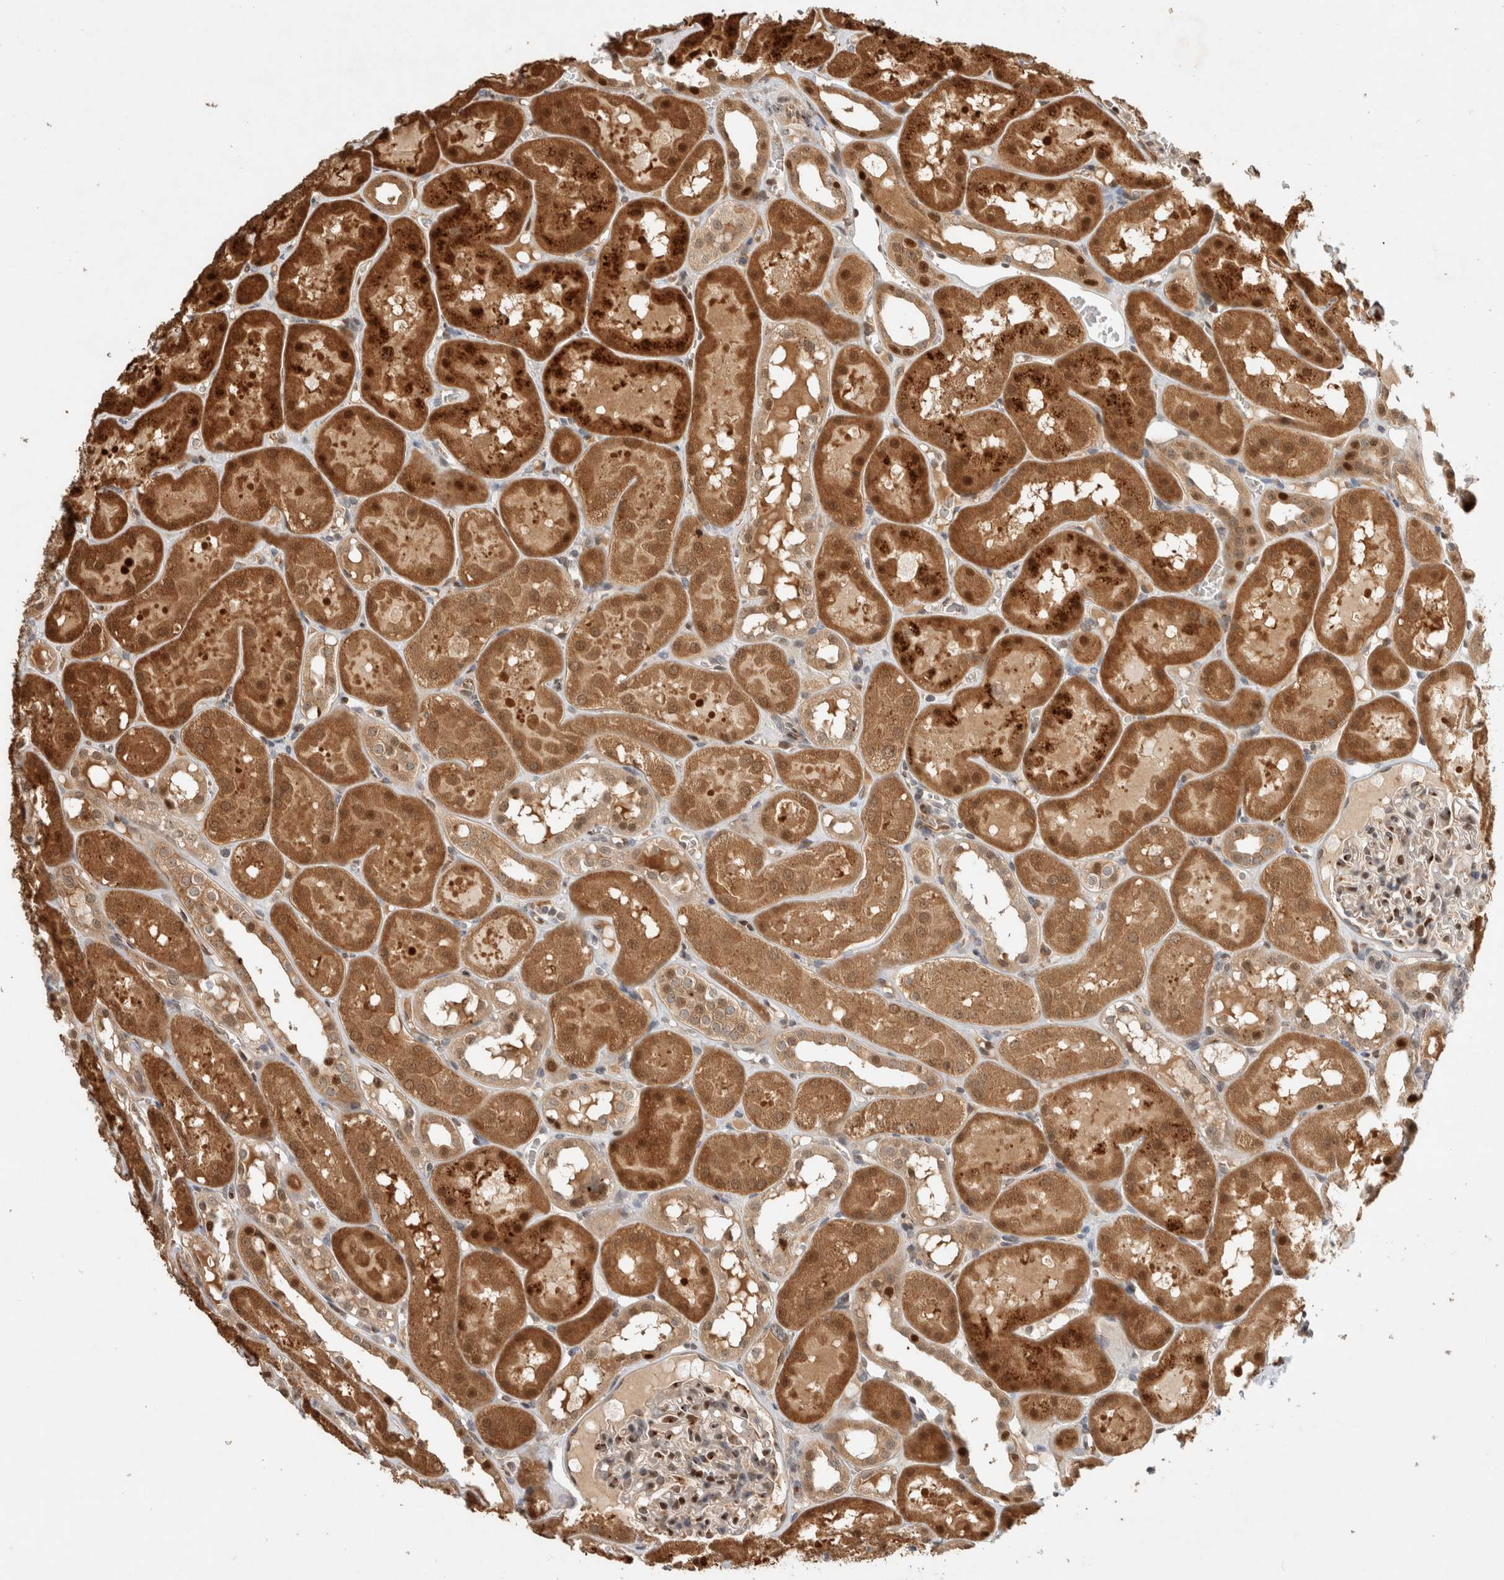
{"staining": {"intensity": "moderate", "quantity": "<25%", "location": "cytoplasmic/membranous"}, "tissue": "kidney", "cell_type": "Cells in glomeruli", "image_type": "normal", "snomed": [{"axis": "morphology", "description": "Normal tissue, NOS"}, {"axis": "topography", "description": "Kidney"}, {"axis": "topography", "description": "Urinary bladder"}], "caption": "Moderate cytoplasmic/membranous protein staining is identified in approximately <25% of cells in glomeruli in kidney. (DAB IHC, brown staining for protein, blue staining for nuclei).", "gene": "OTUD6B", "patient": {"sex": "male", "age": 16}}